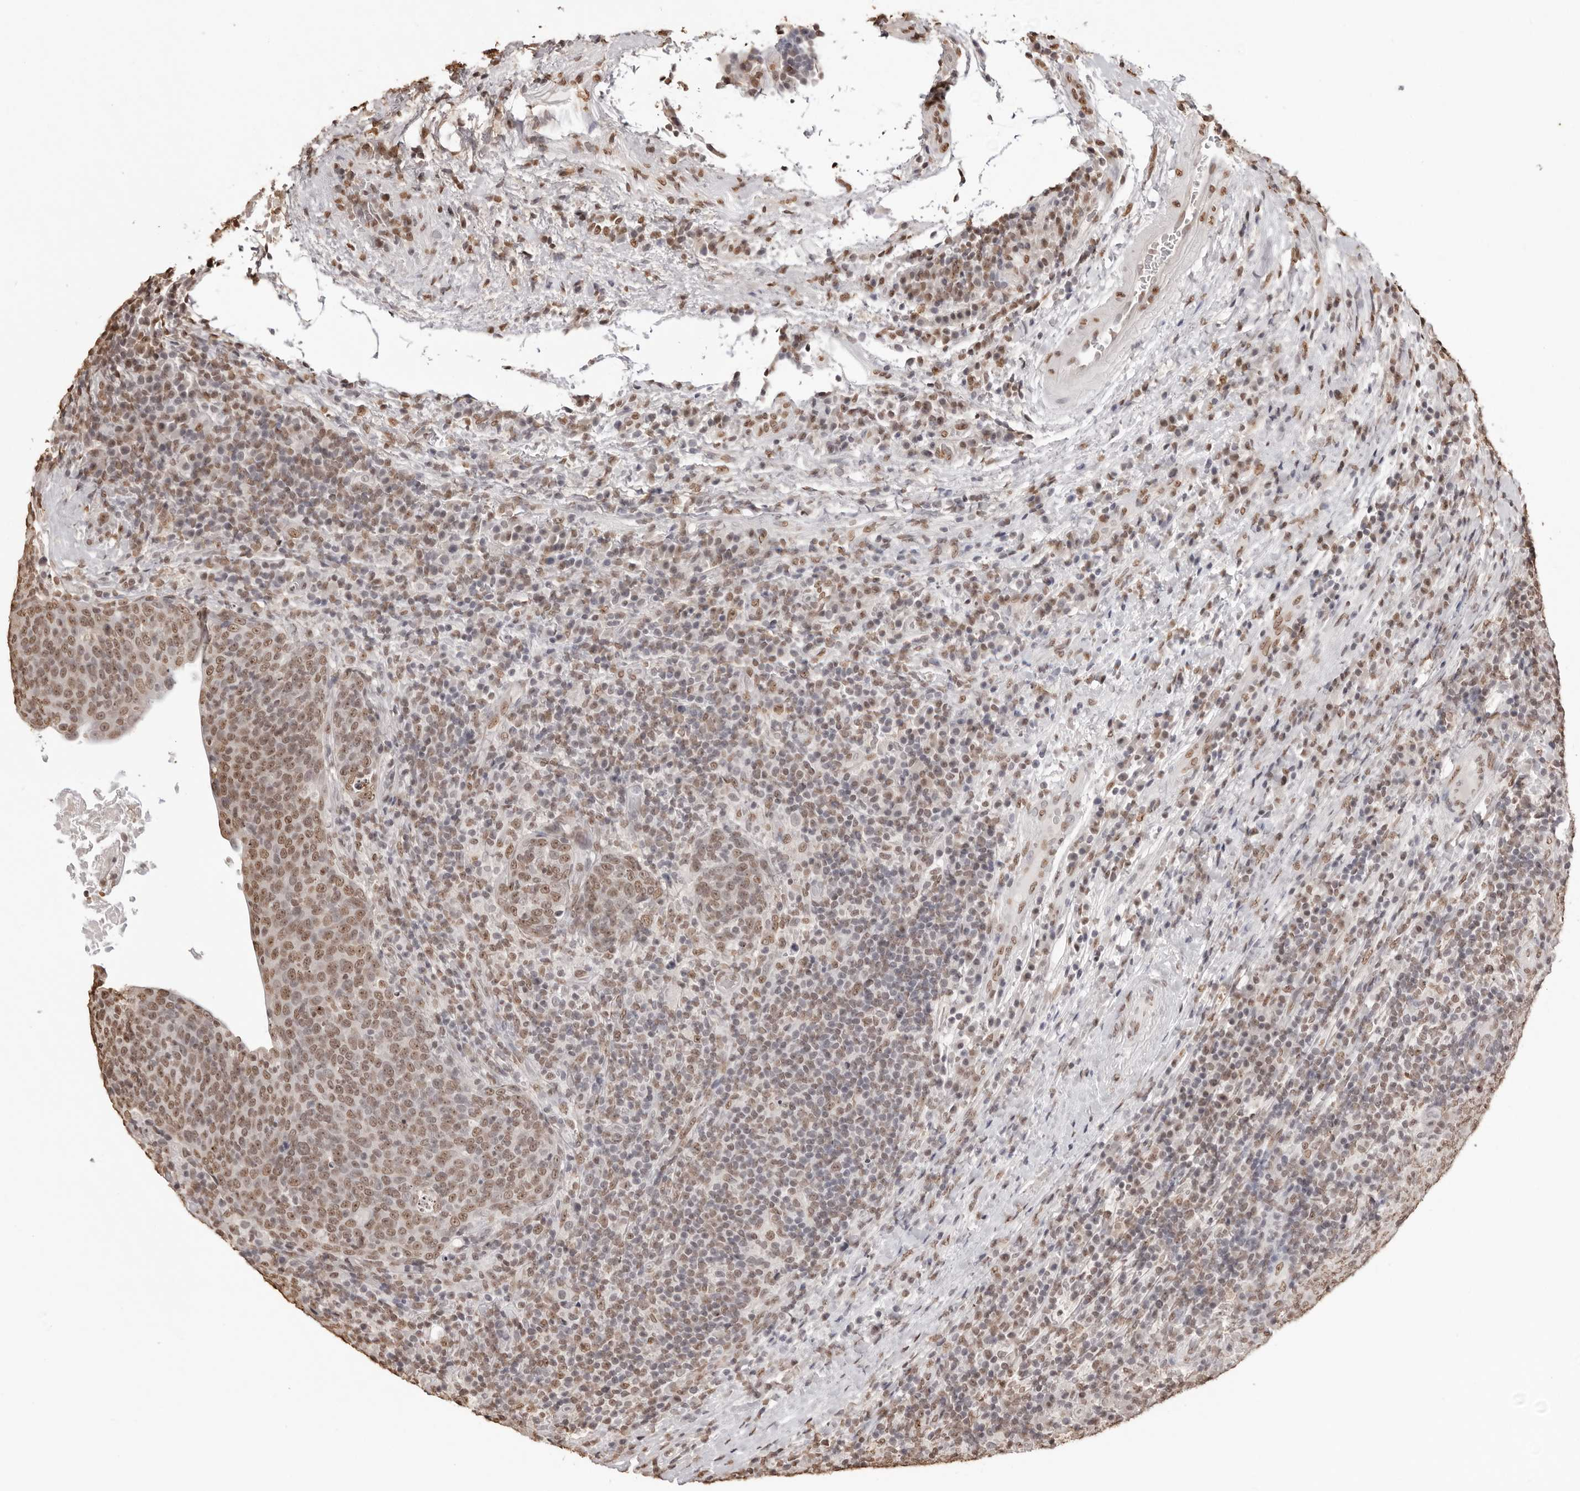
{"staining": {"intensity": "moderate", "quantity": ">75%", "location": "nuclear"}, "tissue": "head and neck cancer", "cell_type": "Tumor cells", "image_type": "cancer", "snomed": [{"axis": "morphology", "description": "Squamous cell carcinoma, NOS"}, {"axis": "morphology", "description": "Squamous cell carcinoma, metastatic, NOS"}, {"axis": "topography", "description": "Lymph node"}, {"axis": "topography", "description": "Head-Neck"}], "caption": "Head and neck cancer (metastatic squamous cell carcinoma) tissue reveals moderate nuclear staining in approximately >75% of tumor cells, visualized by immunohistochemistry.", "gene": "OLIG3", "patient": {"sex": "male", "age": 62}}